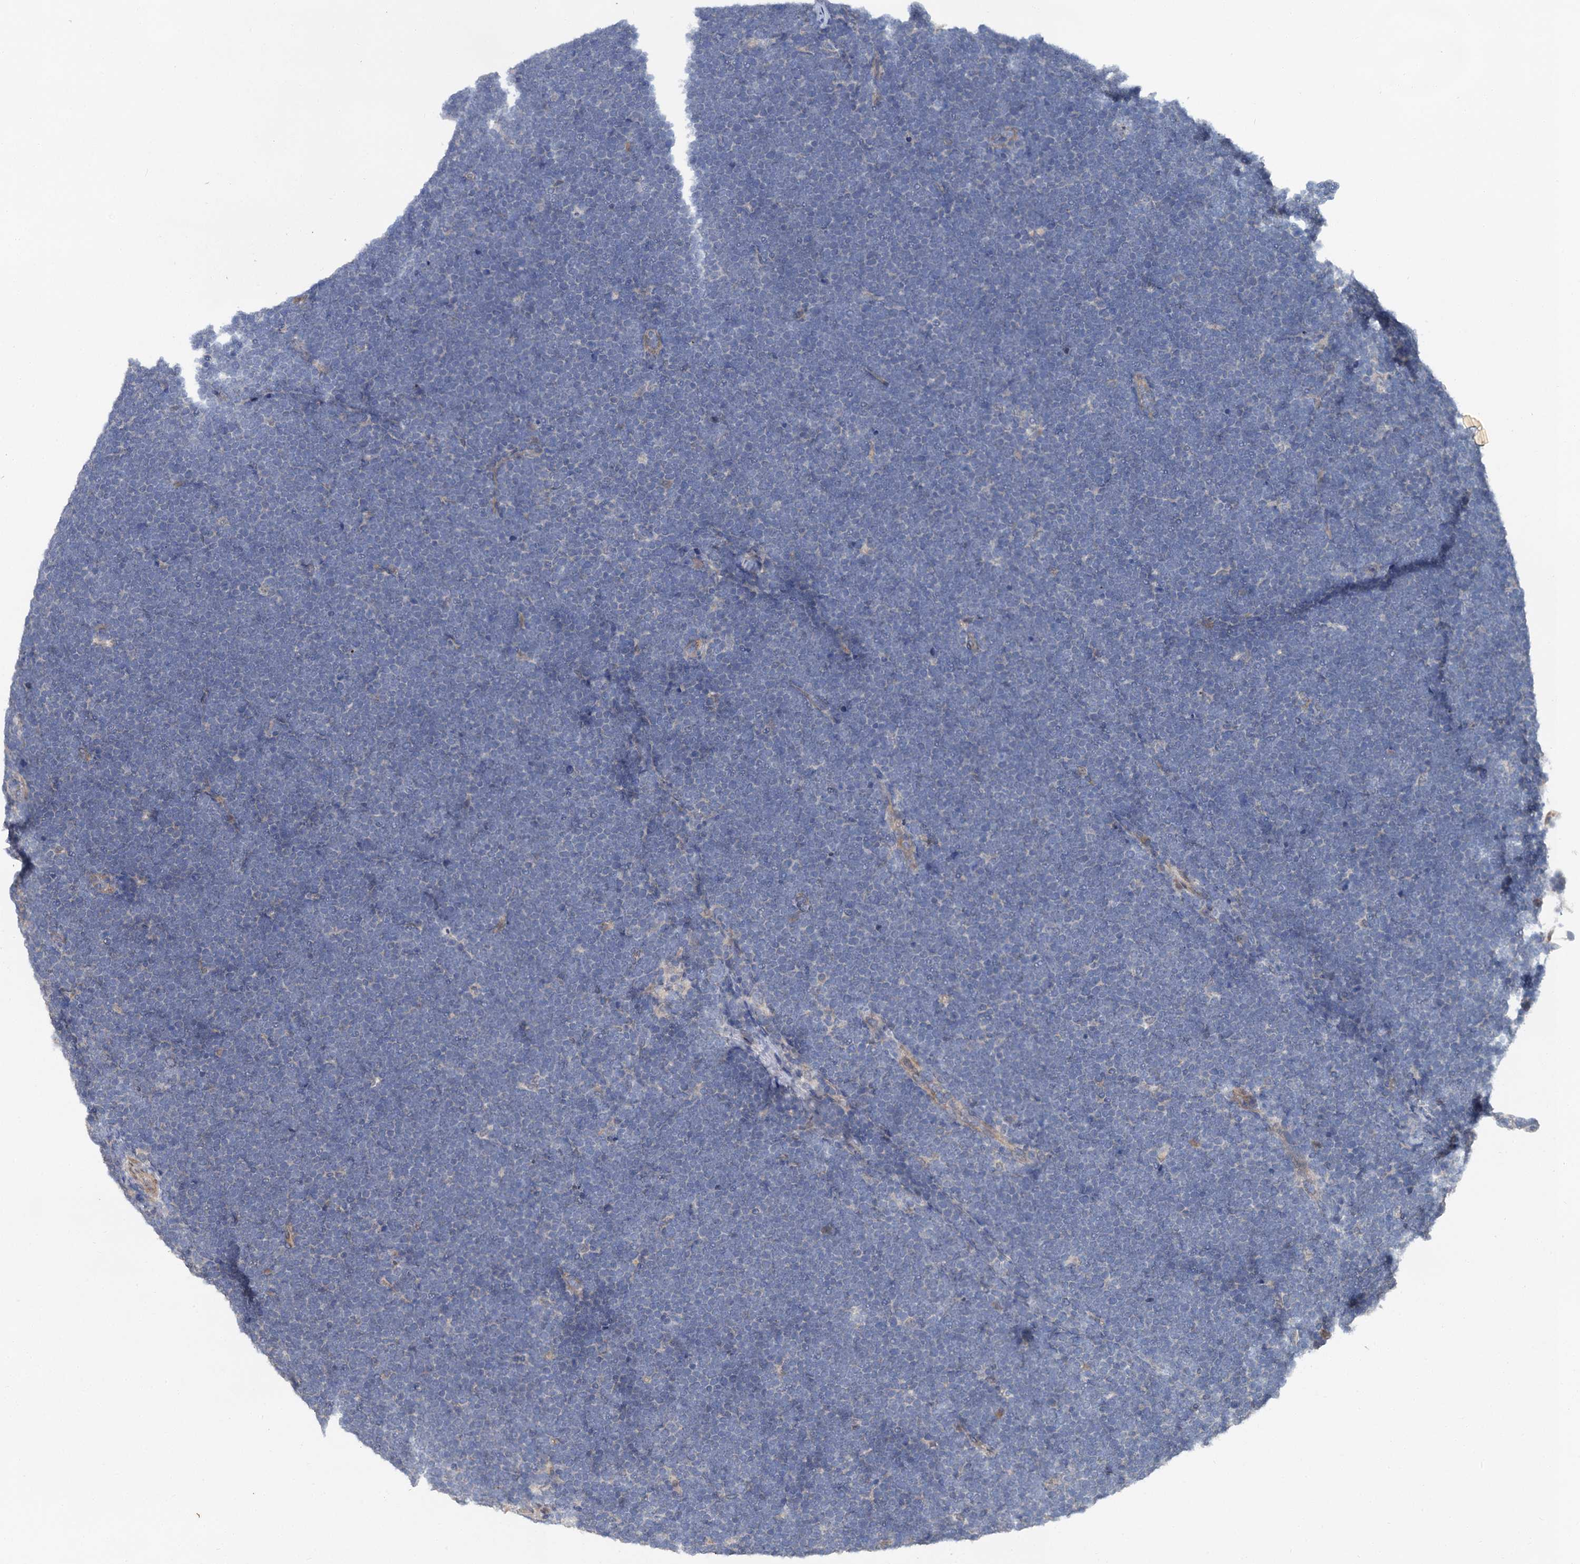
{"staining": {"intensity": "negative", "quantity": "none", "location": "none"}, "tissue": "lymphoma", "cell_type": "Tumor cells", "image_type": "cancer", "snomed": [{"axis": "morphology", "description": "Malignant lymphoma, non-Hodgkin's type, High grade"}, {"axis": "topography", "description": "Lymph node"}], "caption": "High magnification brightfield microscopy of high-grade malignant lymphoma, non-Hodgkin's type stained with DAB (3,3'-diaminobenzidine) (brown) and counterstained with hematoxylin (blue): tumor cells show no significant positivity.", "gene": "ZNF324", "patient": {"sex": "male", "age": 13}}